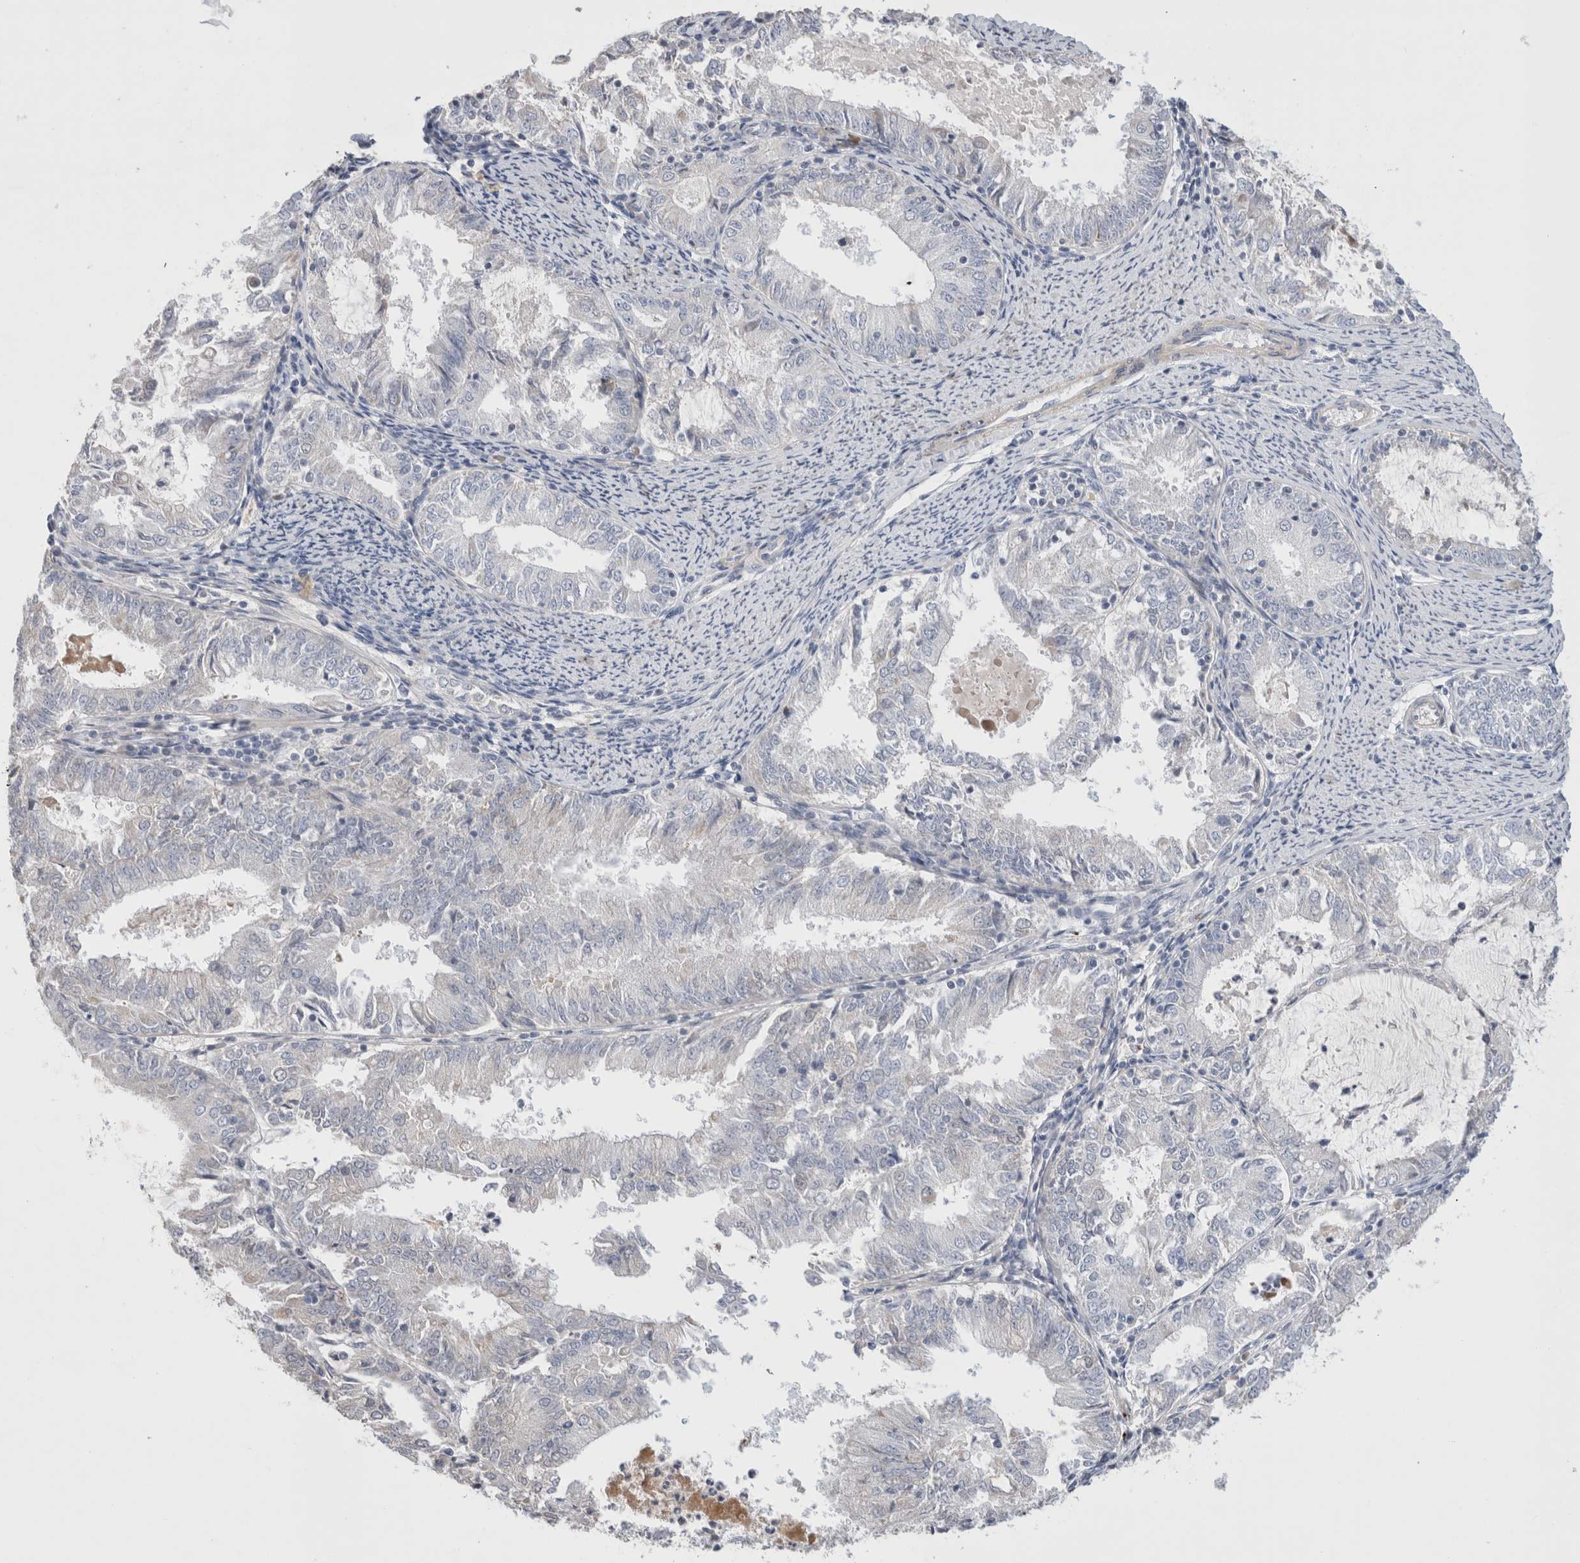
{"staining": {"intensity": "negative", "quantity": "none", "location": "none"}, "tissue": "endometrial cancer", "cell_type": "Tumor cells", "image_type": "cancer", "snomed": [{"axis": "morphology", "description": "Adenocarcinoma, NOS"}, {"axis": "topography", "description": "Endometrium"}], "caption": "This photomicrograph is of adenocarcinoma (endometrial) stained with immunohistochemistry to label a protein in brown with the nuclei are counter-stained blue. There is no positivity in tumor cells. The staining was performed using DAB (3,3'-diaminobenzidine) to visualize the protein expression in brown, while the nuclei were stained in blue with hematoxylin (Magnification: 20x).", "gene": "ECHDC2", "patient": {"sex": "female", "age": 57}}